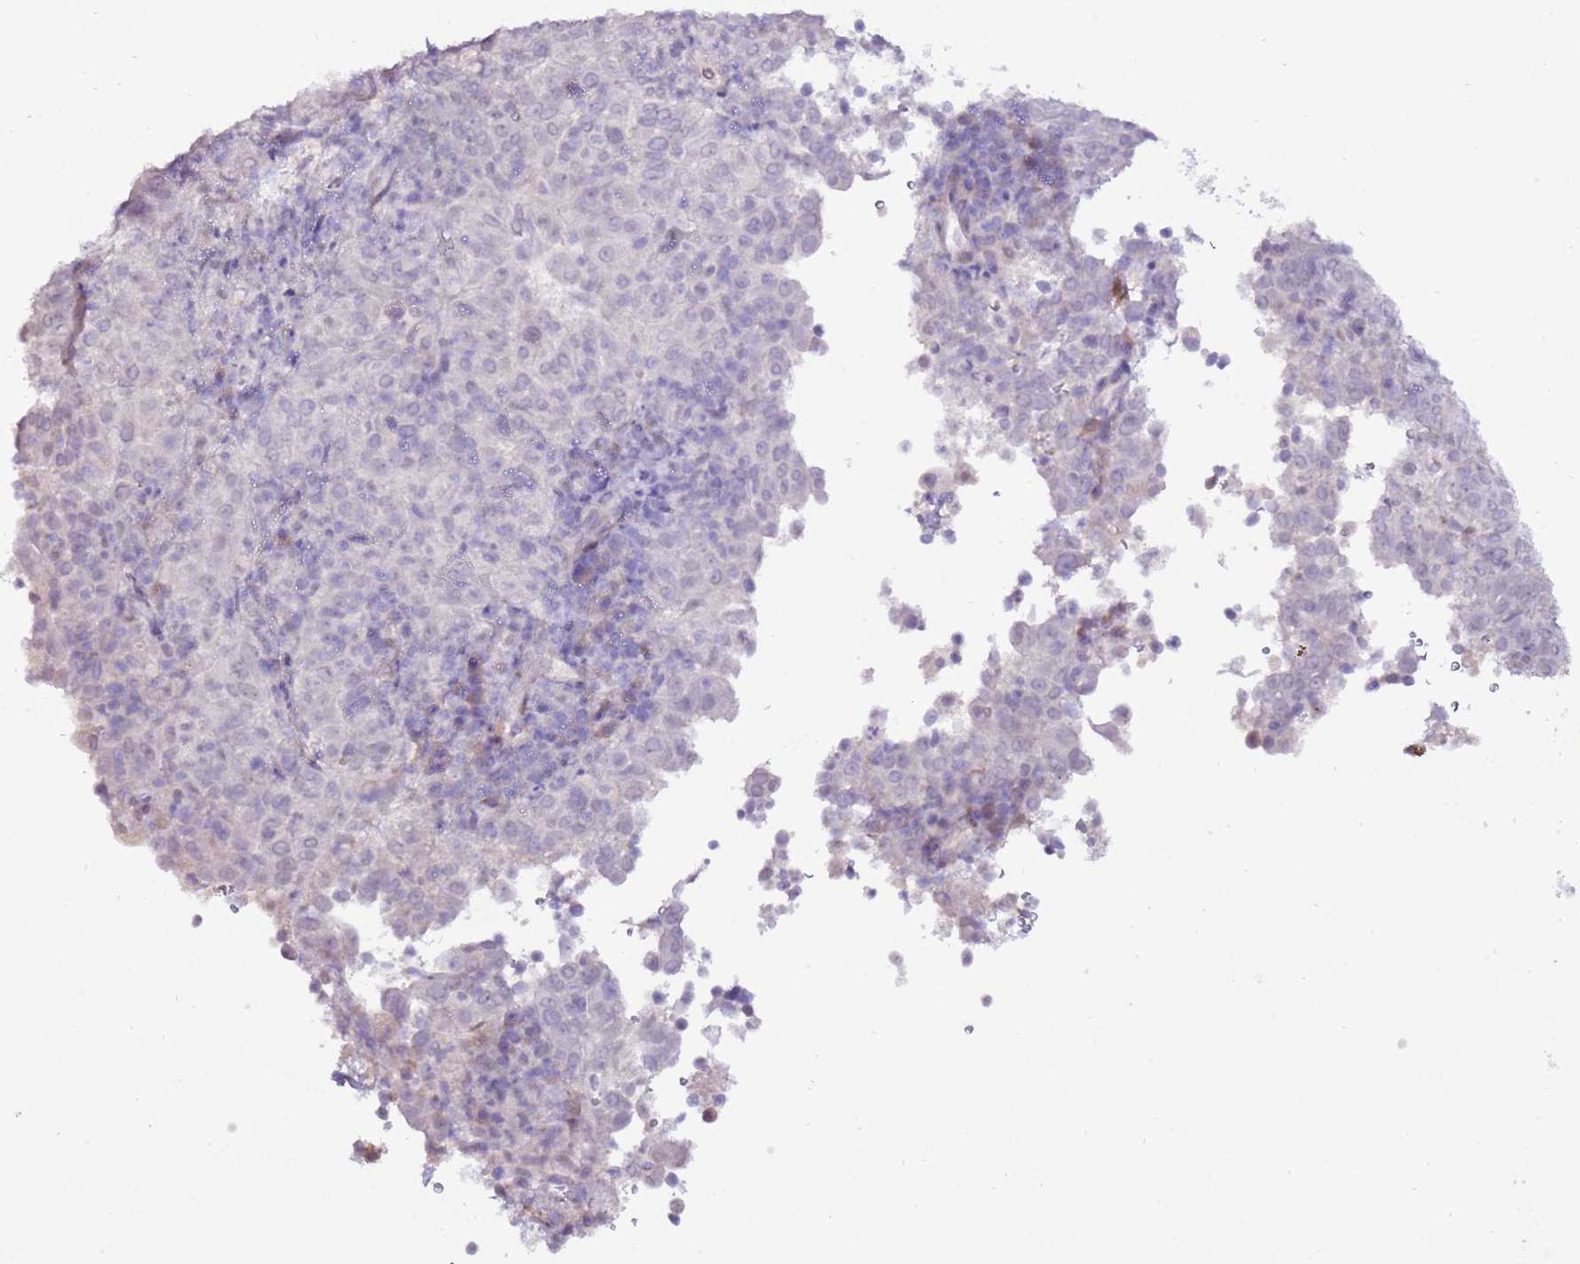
{"staining": {"intensity": "negative", "quantity": "none", "location": "none"}, "tissue": "pancreatic cancer", "cell_type": "Tumor cells", "image_type": "cancer", "snomed": [{"axis": "morphology", "description": "Adenocarcinoma, NOS"}, {"axis": "topography", "description": "Pancreas"}], "caption": "Tumor cells are negative for protein expression in human pancreatic cancer (adenocarcinoma).", "gene": "ART5", "patient": {"sex": "male", "age": 63}}